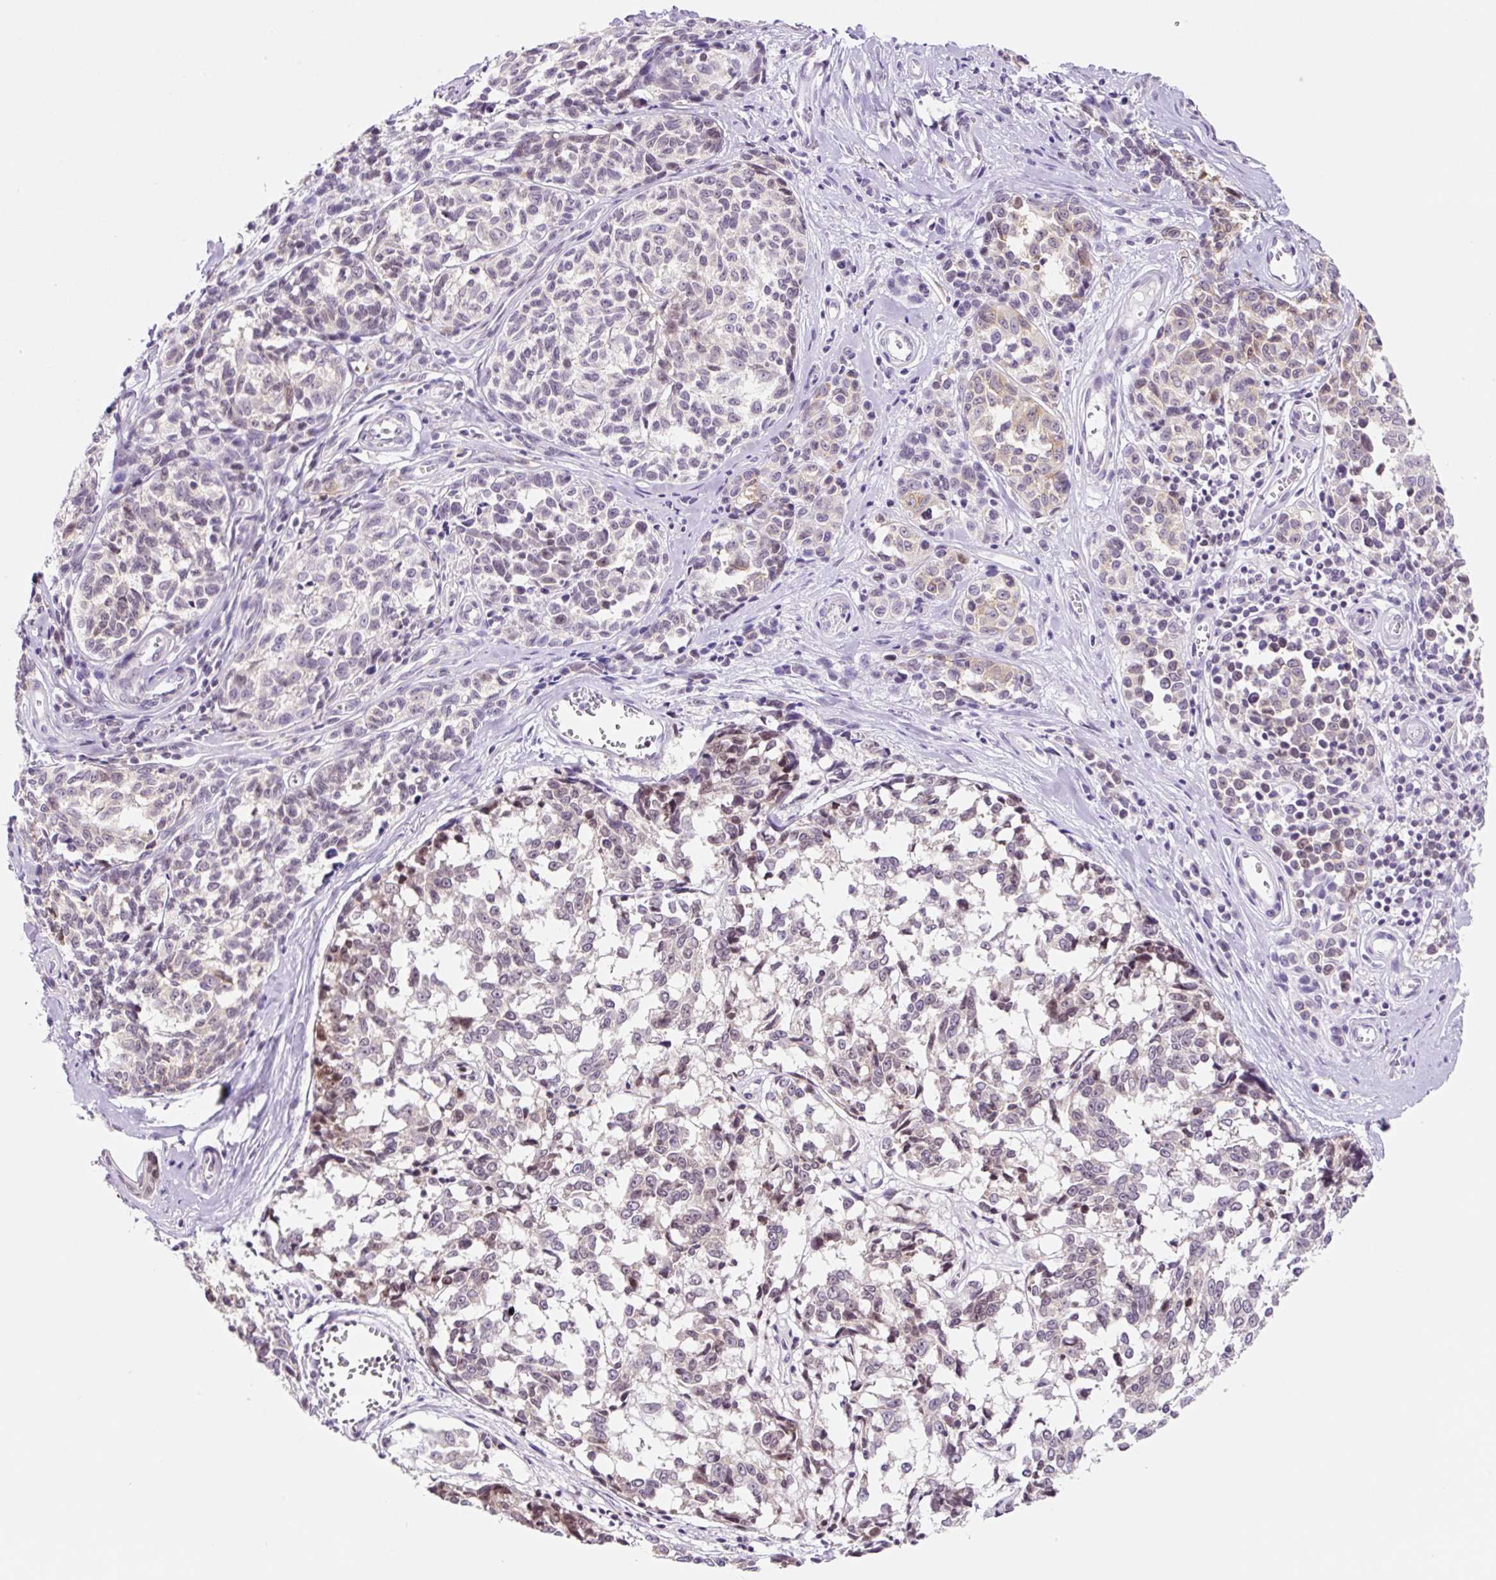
{"staining": {"intensity": "negative", "quantity": "none", "location": "none"}, "tissue": "melanoma", "cell_type": "Tumor cells", "image_type": "cancer", "snomed": [{"axis": "morphology", "description": "Malignant melanoma, NOS"}, {"axis": "topography", "description": "Skin"}], "caption": "Immunohistochemistry micrograph of human melanoma stained for a protein (brown), which reveals no positivity in tumor cells. (DAB (3,3'-diaminobenzidine) immunohistochemistry with hematoxylin counter stain).", "gene": "RPL41", "patient": {"sex": "female", "age": 64}}